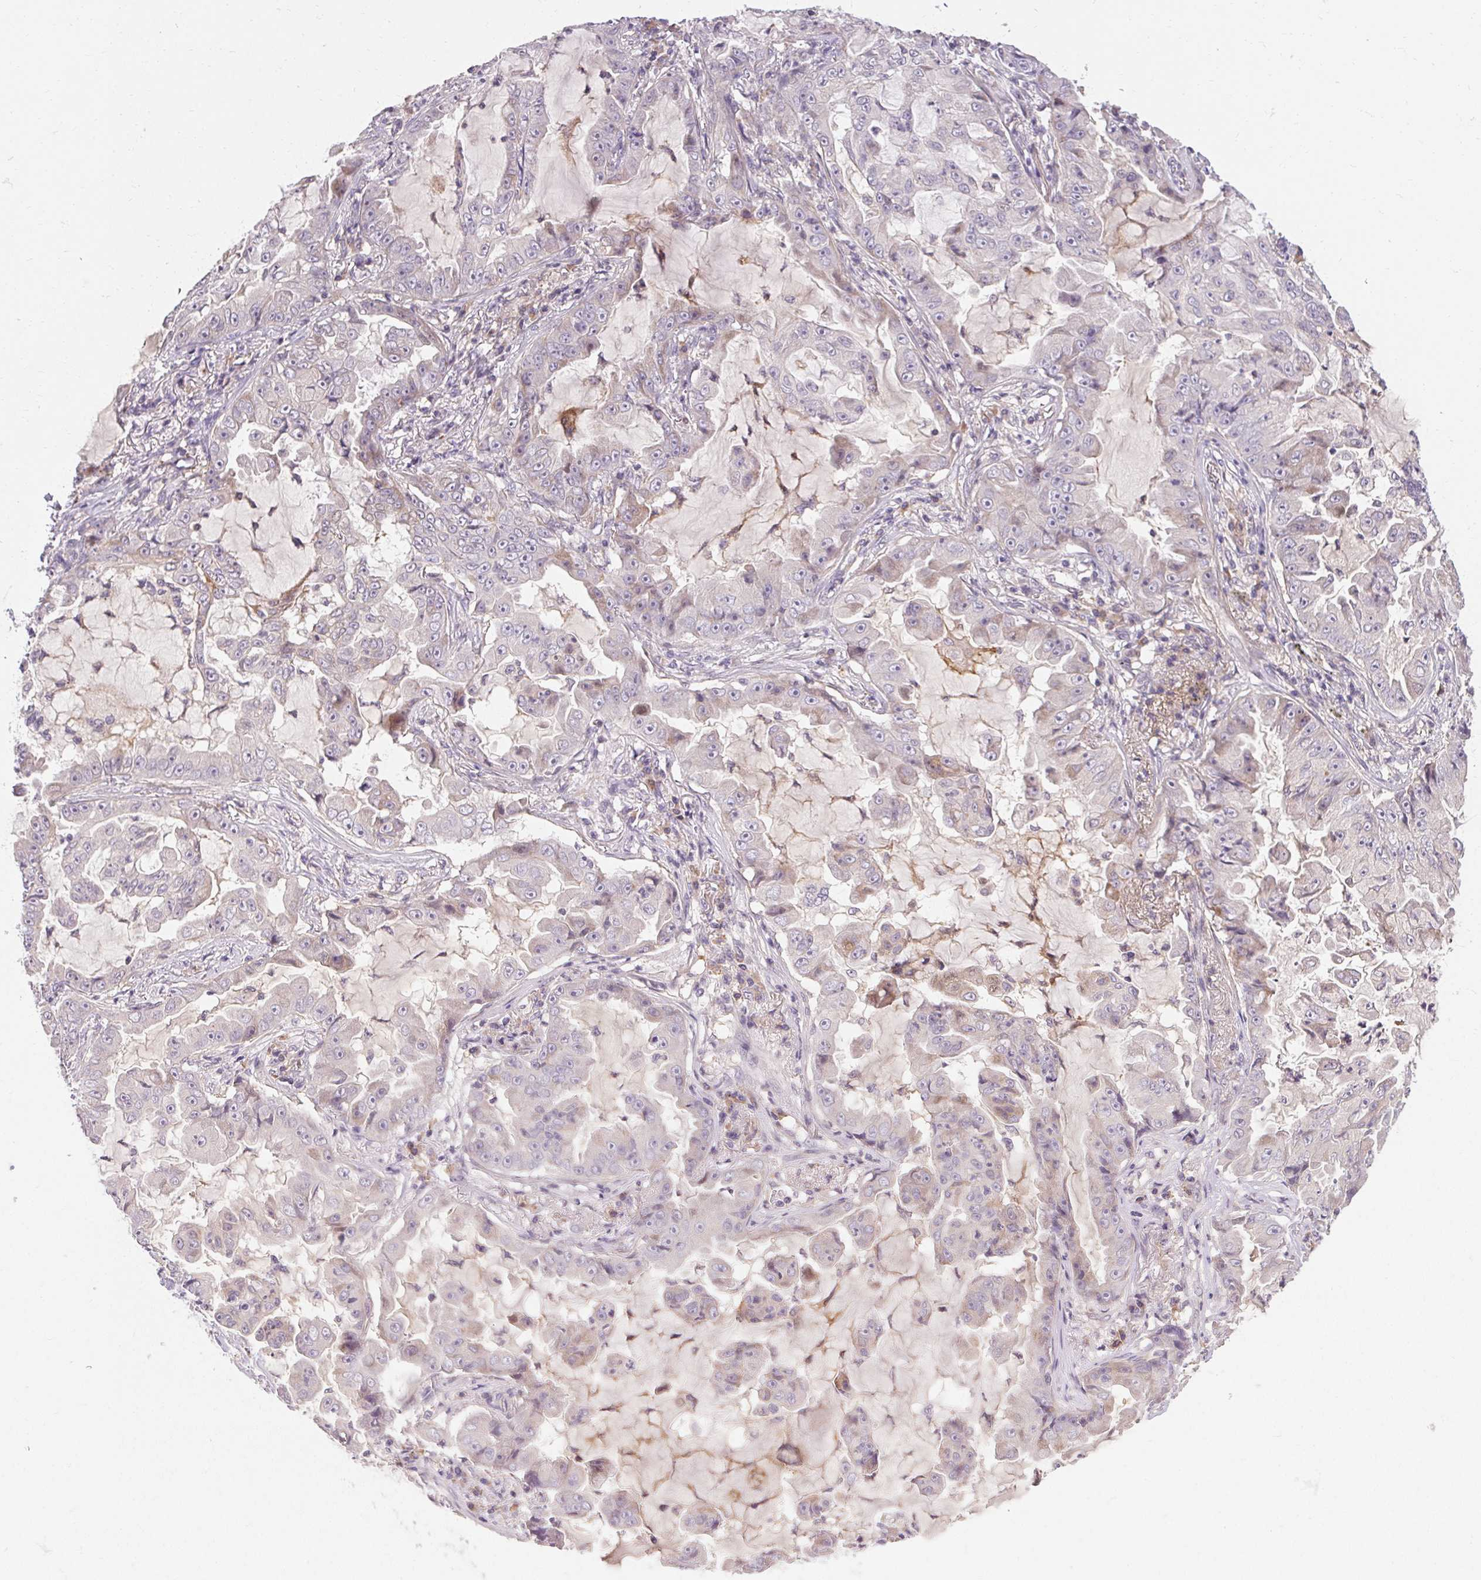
{"staining": {"intensity": "negative", "quantity": "none", "location": "none"}, "tissue": "lung cancer", "cell_type": "Tumor cells", "image_type": "cancer", "snomed": [{"axis": "morphology", "description": "Adenocarcinoma, NOS"}, {"axis": "topography", "description": "Lung"}], "caption": "Protein analysis of lung adenocarcinoma displays no significant expression in tumor cells.", "gene": "TMEM52B", "patient": {"sex": "female", "age": 52}}